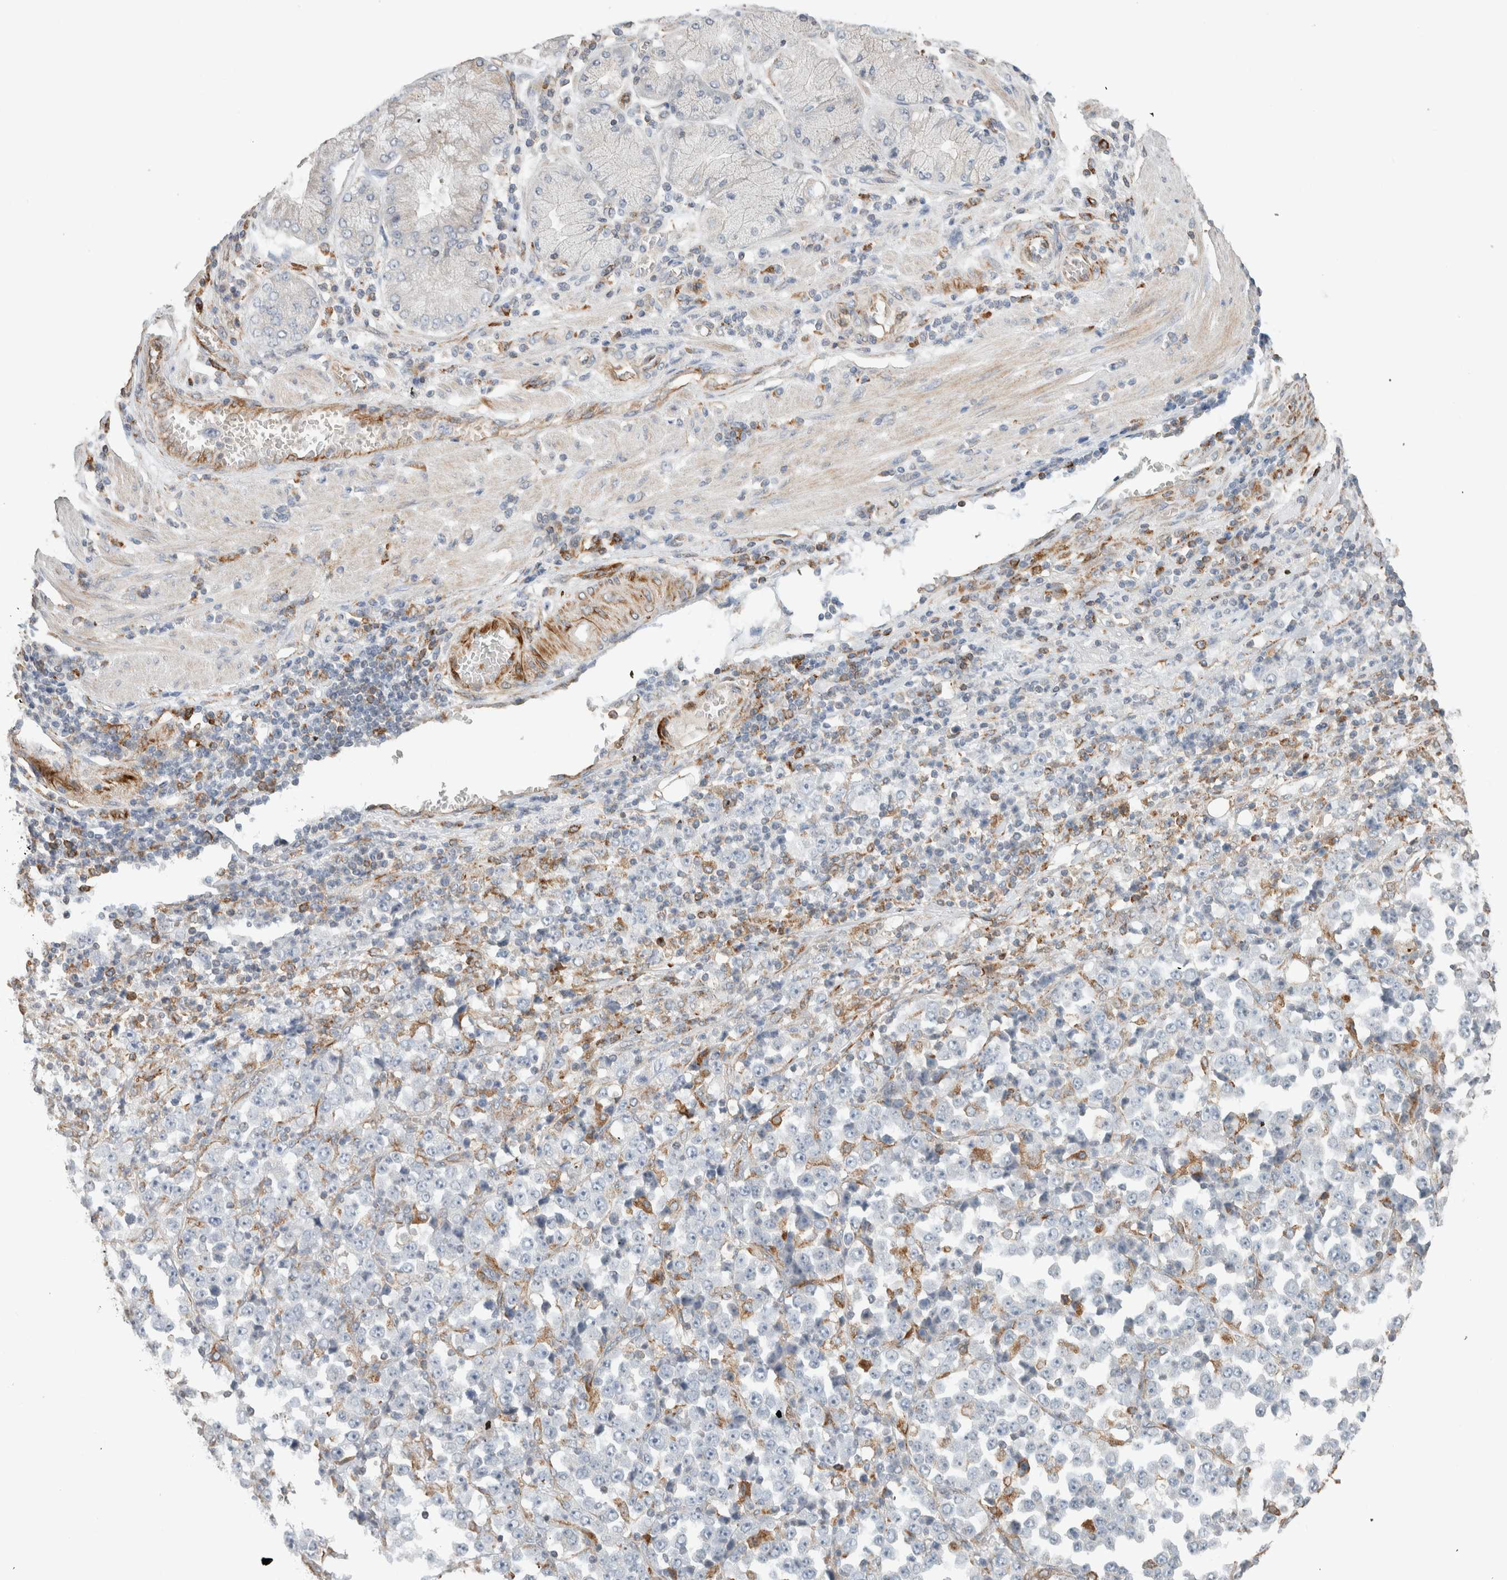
{"staining": {"intensity": "negative", "quantity": "none", "location": "none"}, "tissue": "stomach cancer", "cell_type": "Tumor cells", "image_type": "cancer", "snomed": [{"axis": "morphology", "description": "Normal tissue, NOS"}, {"axis": "morphology", "description": "Adenocarcinoma, NOS"}, {"axis": "topography", "description": "Stomach, upper"}, {"axis": "topography", "description": "Stomach"}], "caption": "There is no significant positivity in tumor cells of adenocarcinoma (stomach).", "gene": "LY86", "patient": {"sex": "male", "age": 59}}